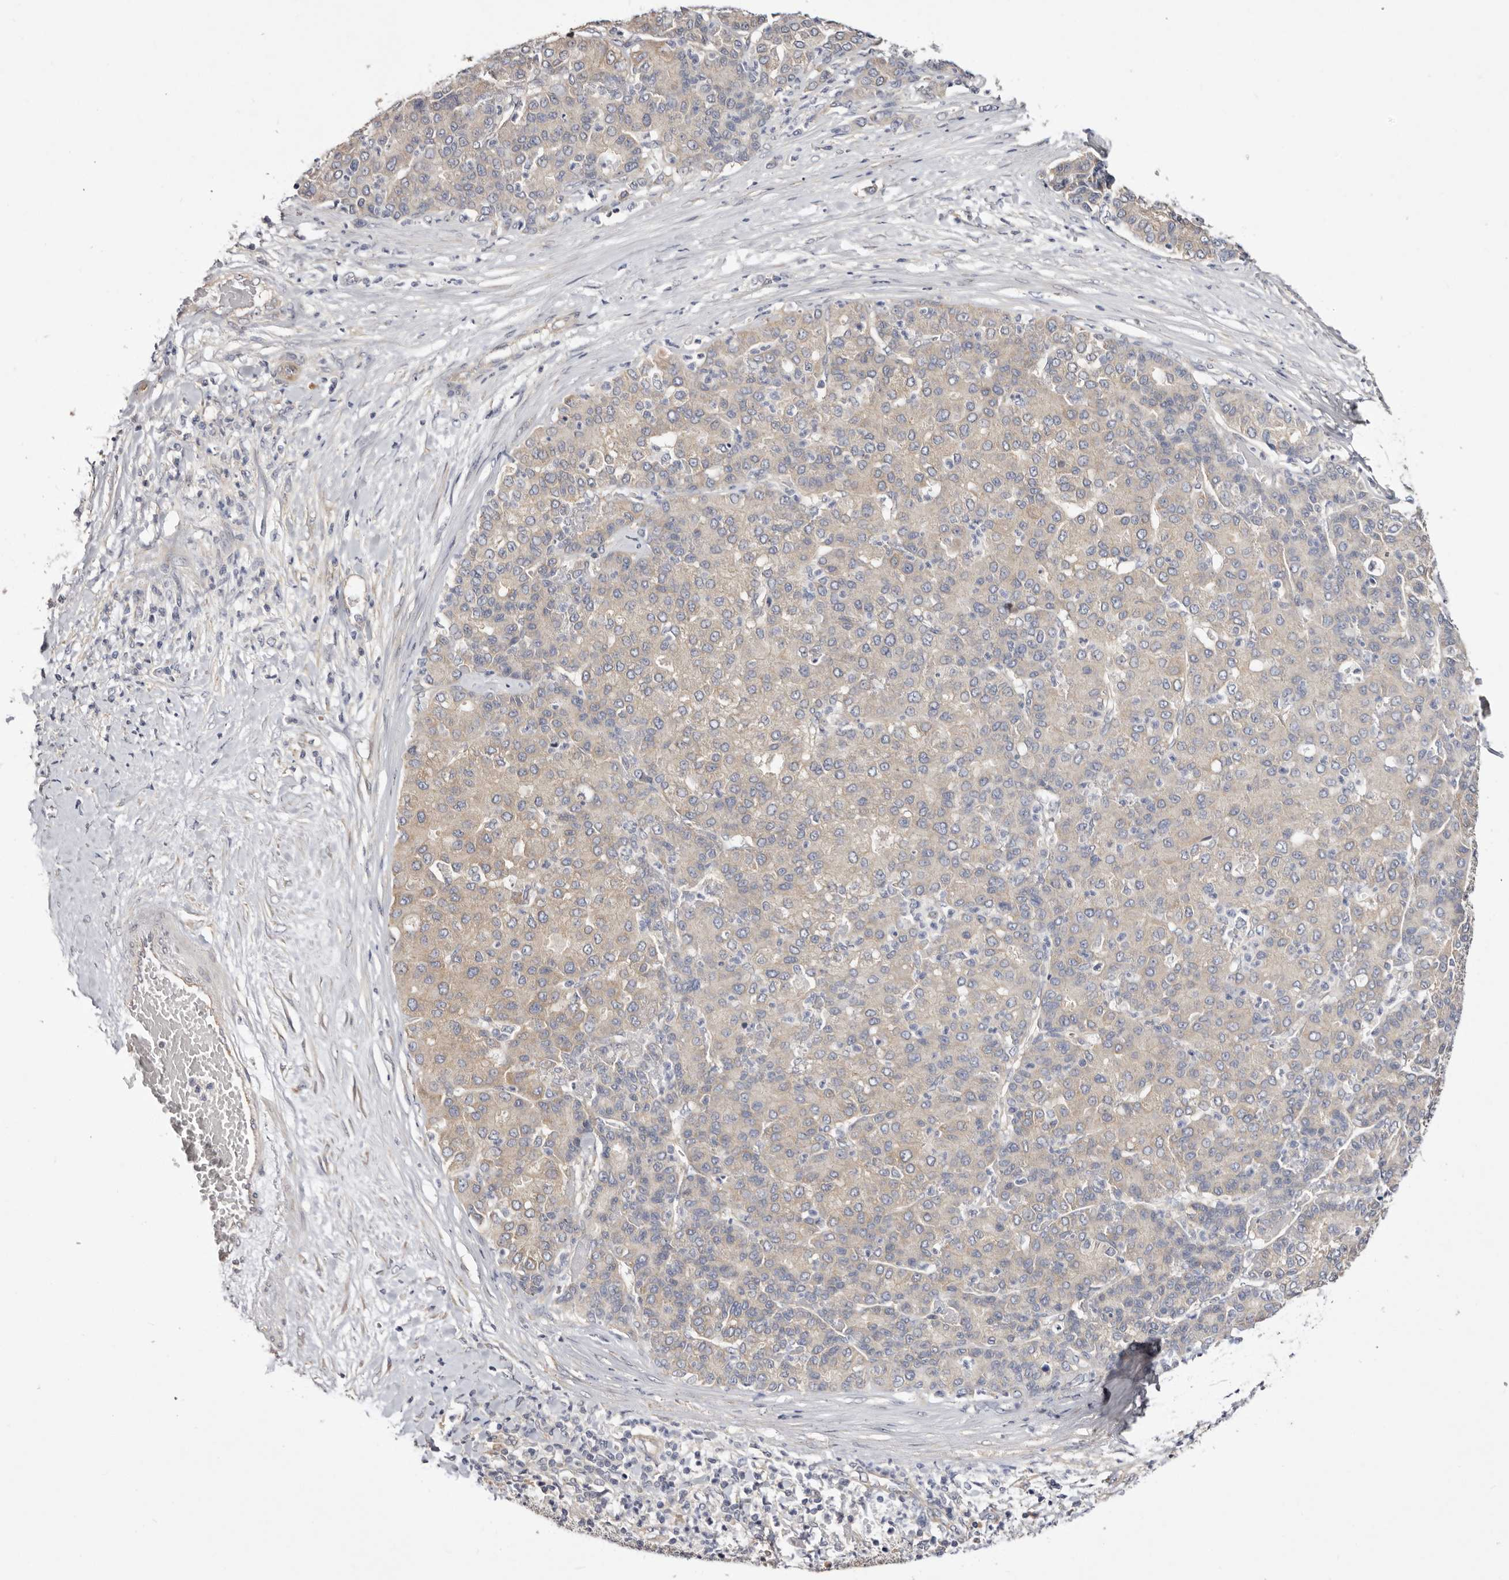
{"staining": {"intensity": "weak", "quantity": "<25%", "location": "cytoplasmic/membranous"}, "tissue": "liver cancer", "cell_type": "Tumor cells", "image_type": "cancer", "snomed": [{"axis": "morphology", "description": "Carcinoma, Hepatocellular, NOS"}, {"axis": "topography", "description": "Liver"}], "caption": "Protein analysis of liver hepatocellular carcinoma demonstrates no significant staining in tumor cells.", "gene": "FAM167B", "patient": {"sex": "male", "age": 65}}